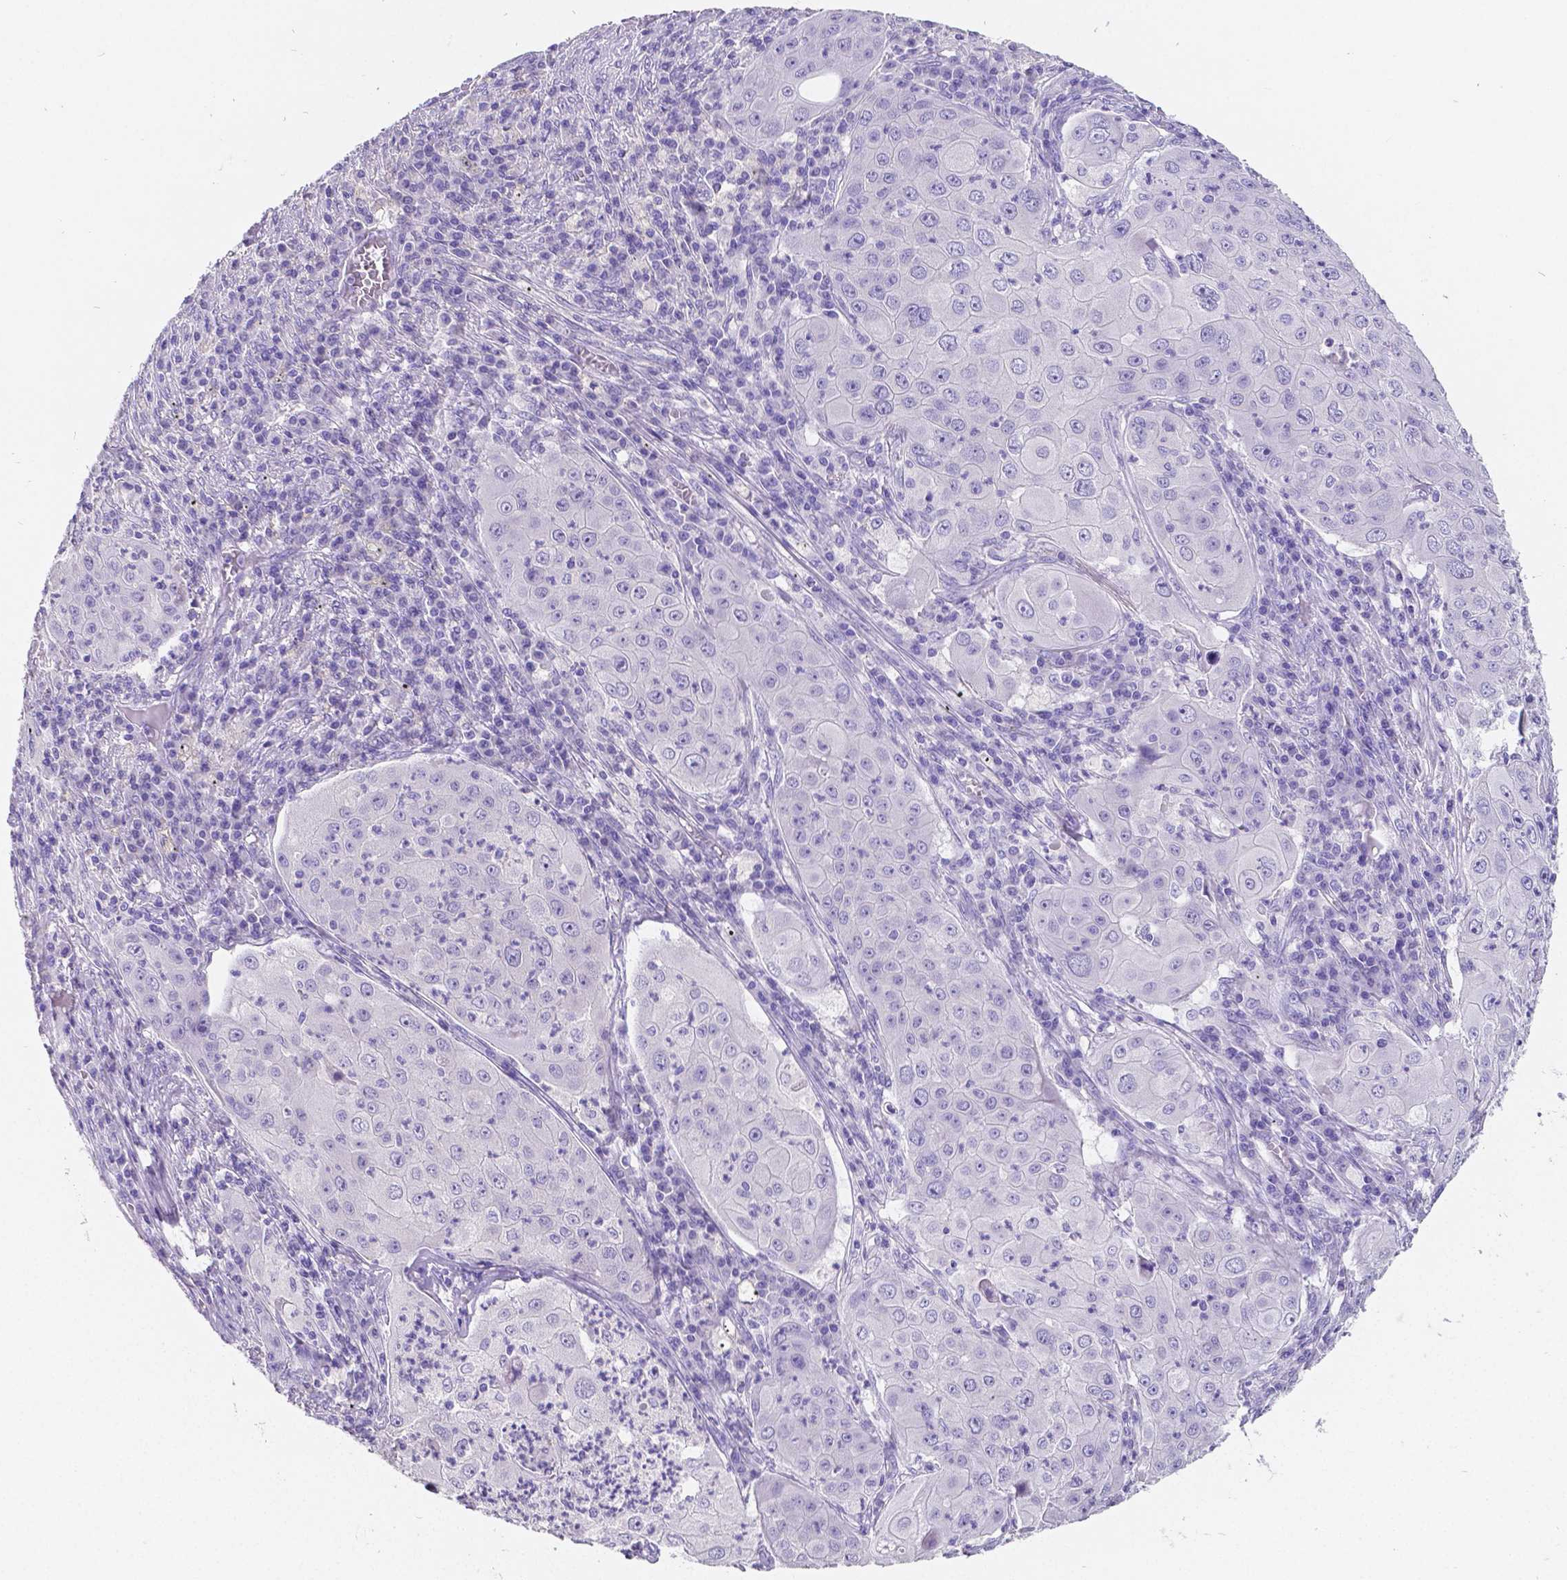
{"staining": {"intensity": "negative", "quantity": "none", "location": "none"}, "tissue": "lung cancer", "cell_type": "Tumor cells", "image_type": "cancer", "snomed": [{"axis": "morphology", "description": "Squamous cell carcinoma, NOS"}, {"axis": "topography", "description": "Lung"}], "caption": "Protein analysis of squamous cell carcinoma (lung) demonstrates no significant staining in tumor cells. (Brightfield microscopy of DAB (3,3'-diaminobenzidine) immunohistochemistry at high magnification).", "gene": "SATB2", "patient": {"sex": "female", "age": 59}}